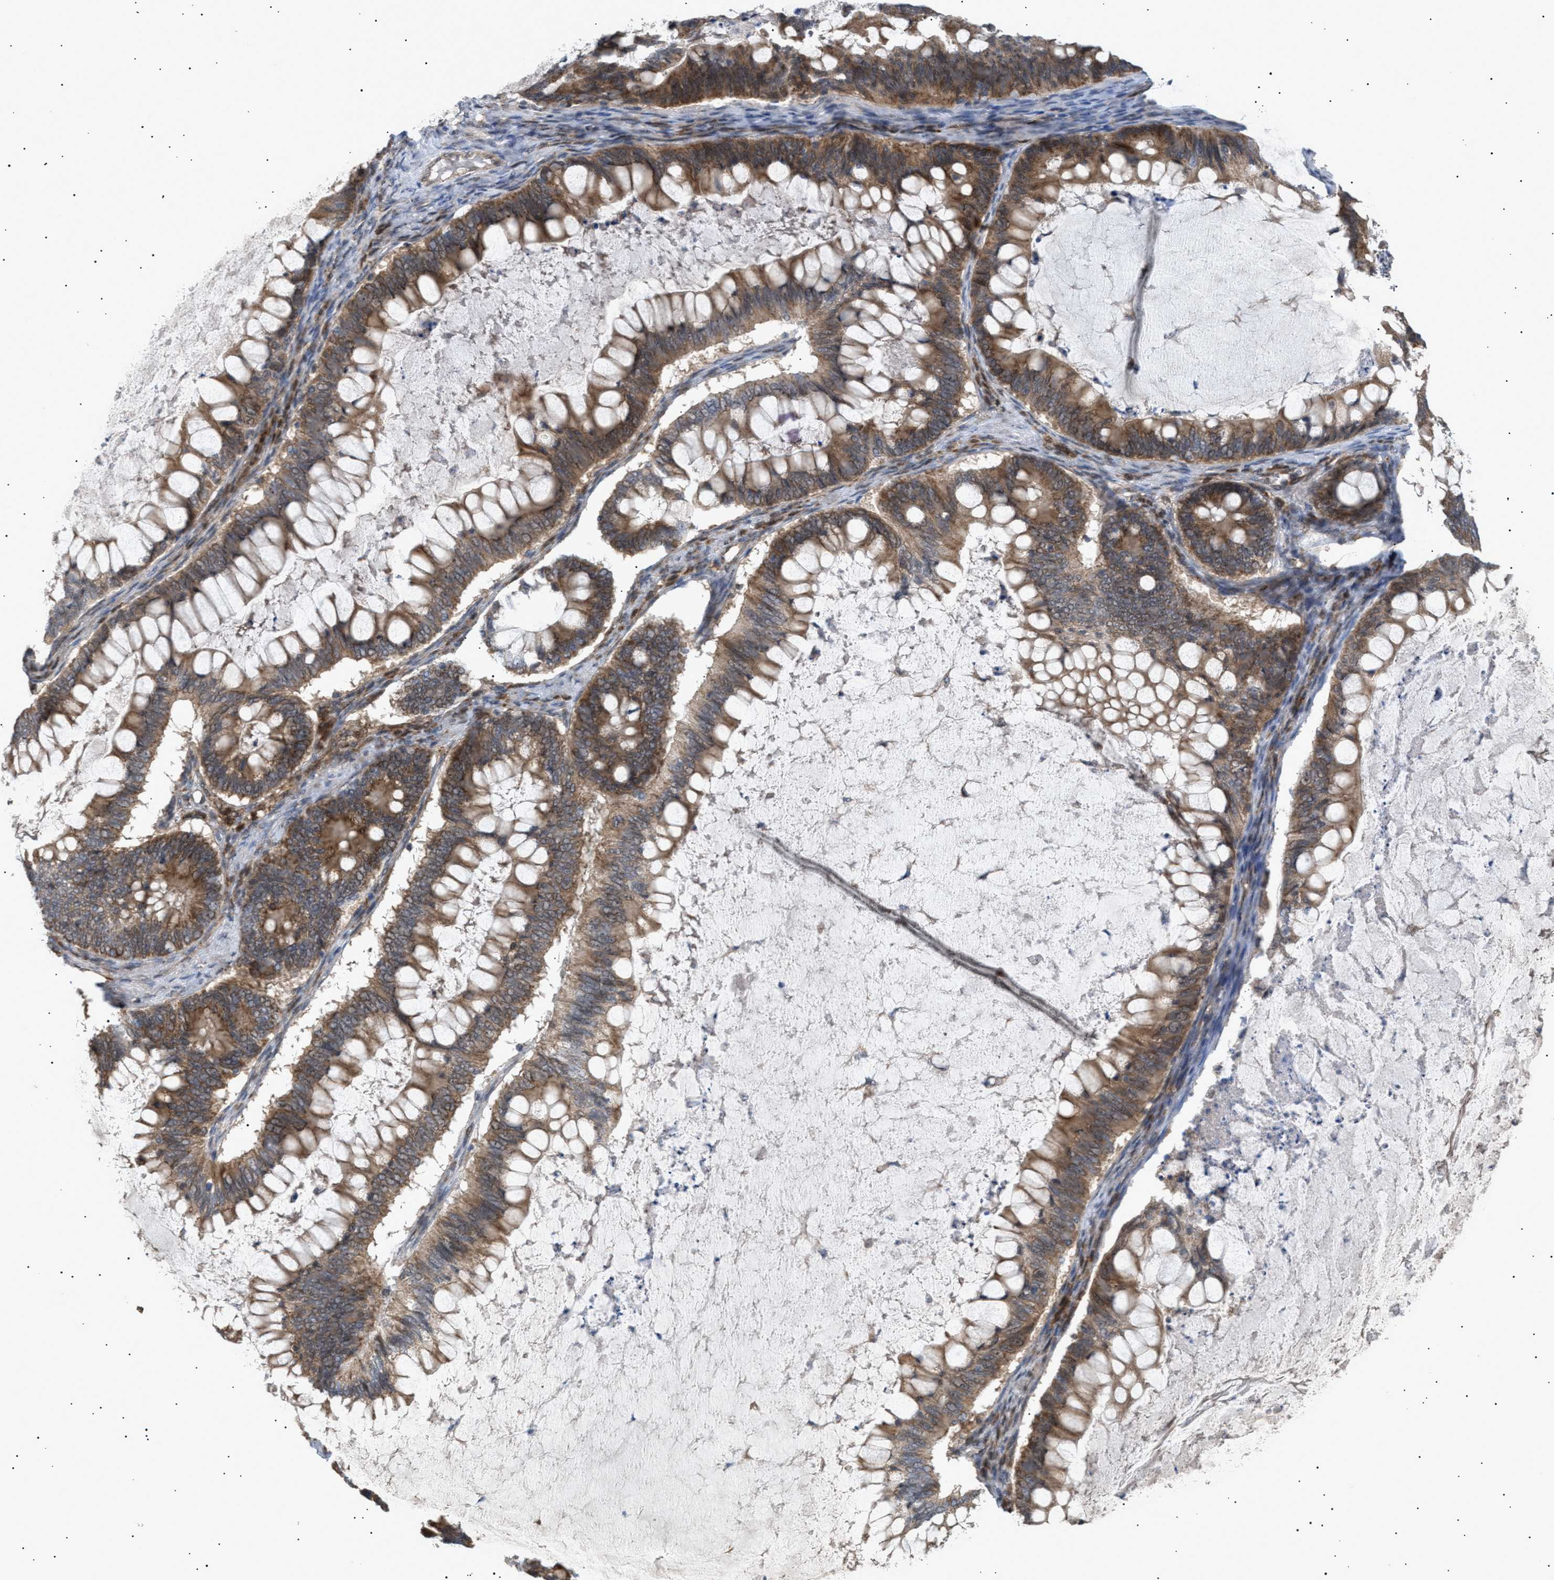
{"staining": {"intensity": "moderate", "quantity": ">75%", "location": "cytoplasmic/membranous"}, "tissue": "ovarian cancer", "cell_type": "Tumor cells", "image_type": "cancer", "snomed": [{"axis": "morphology", "description": "Cystadenocarcinoma, mucinous, NOS"}, {"axis": "topography", "description": "Ovary"}], "caption": "Tumor cells exhibit medium levels of moderate cytoplasmic/membranous positivity in about >75% of cells in human ovarian cancer (mucinous cystadenocarcinoma). Nuclei are stained in blue.", "gene": "SIRT5", "patient": {"sex": "female", "age": 61}}